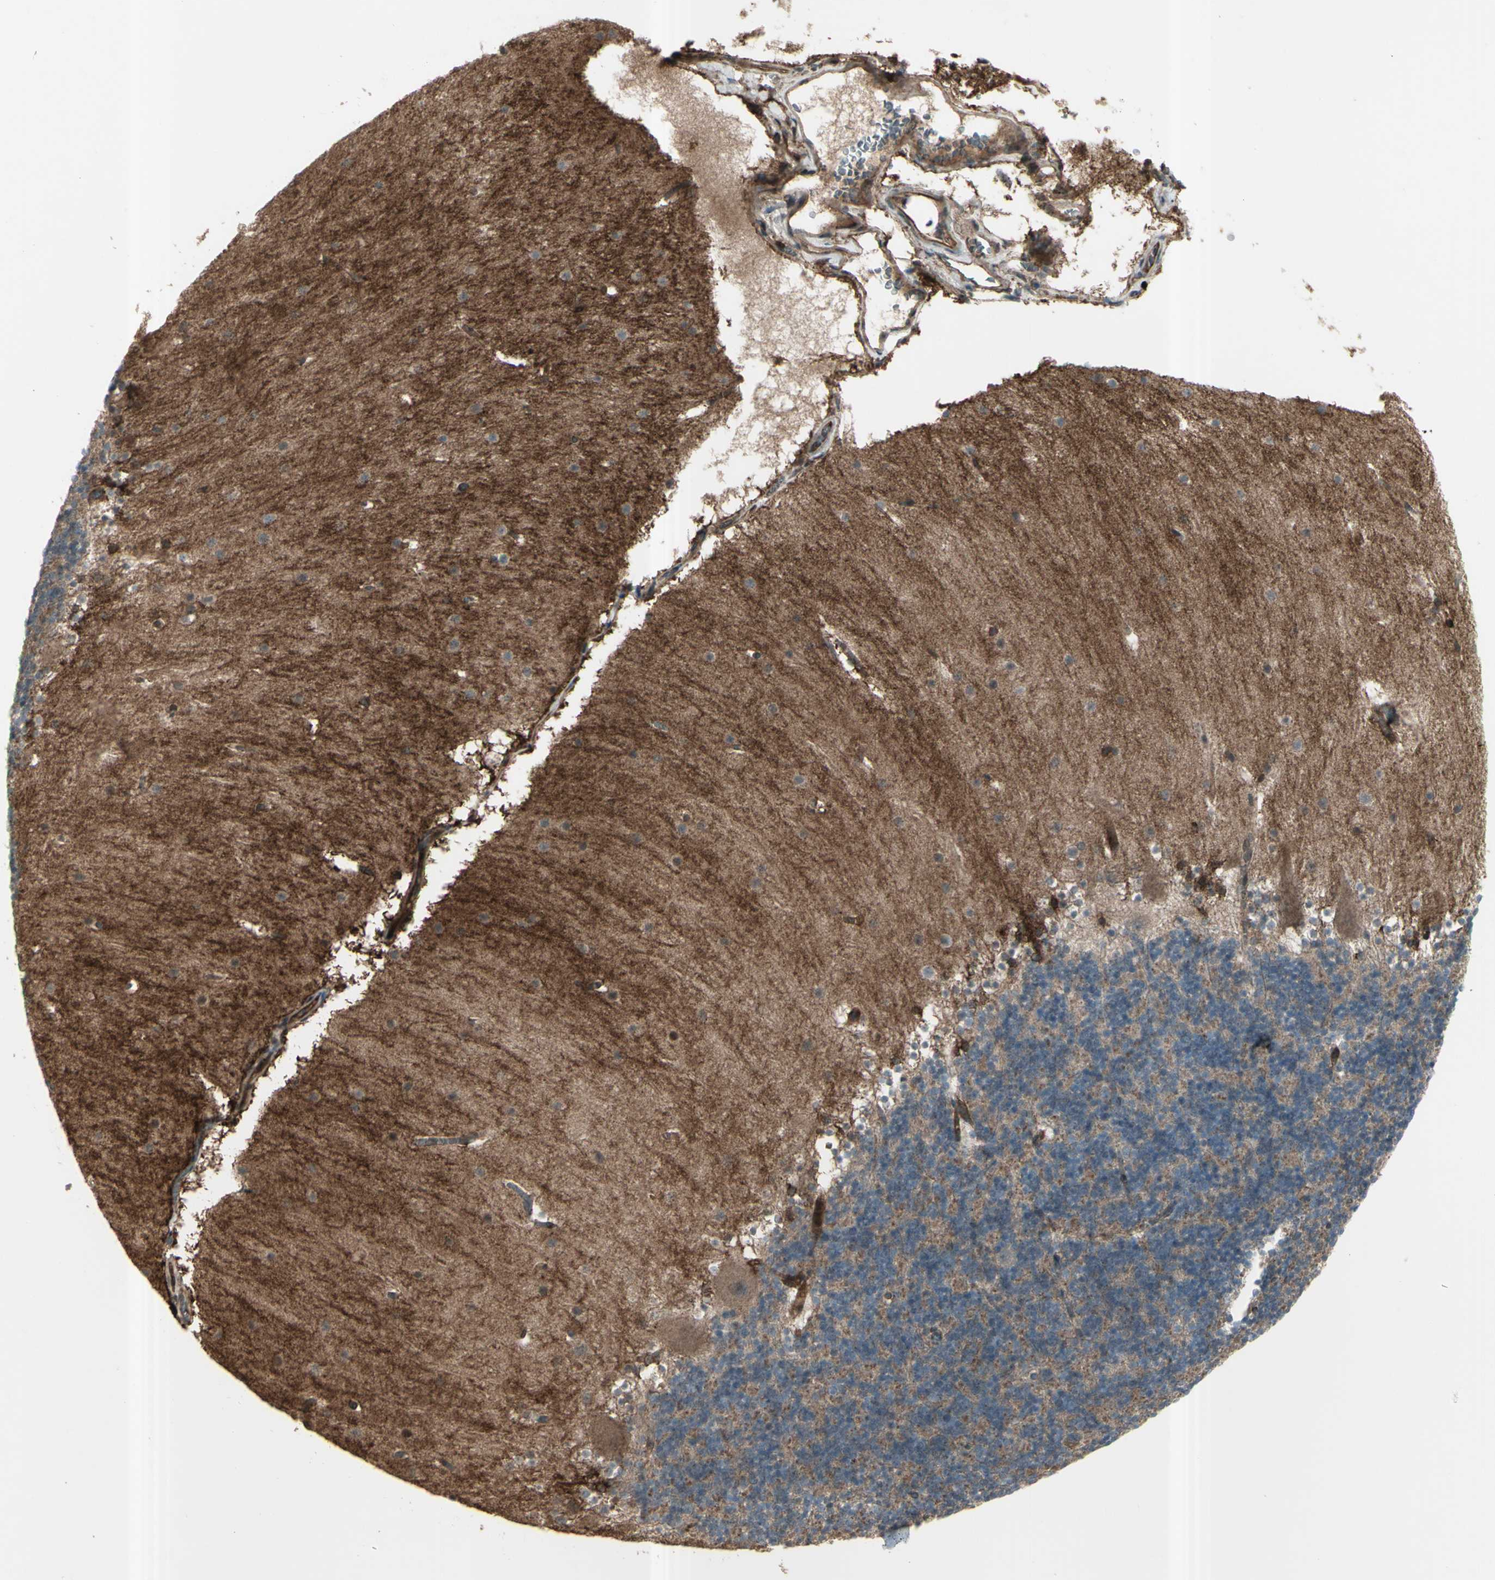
{"staining": {"intensity": "moderate", "quantity": "<25%", "location": "cytoplasmic/membranous"}, "tissue": "cerebellum", "cell_type": "Cells in granular layer", "image_type": "normal", "snomed": [{"axis": "morphology", "description": "Normal tissue, NOS"}, {"axis": "topography", "description": "Cerebellum"}], "caption": "Brown immunohistochemical staining in benign human cerebellum exhibits moderate cytoplasmic/membranous staining in approximately <25% of cells in granular layer. Immunohistochemistry (ihc) stains the protein of interest in brown and the nuclei are stained blue.", "gene": "FXYD5", "patient": {"sex": "female", "age": 19}}